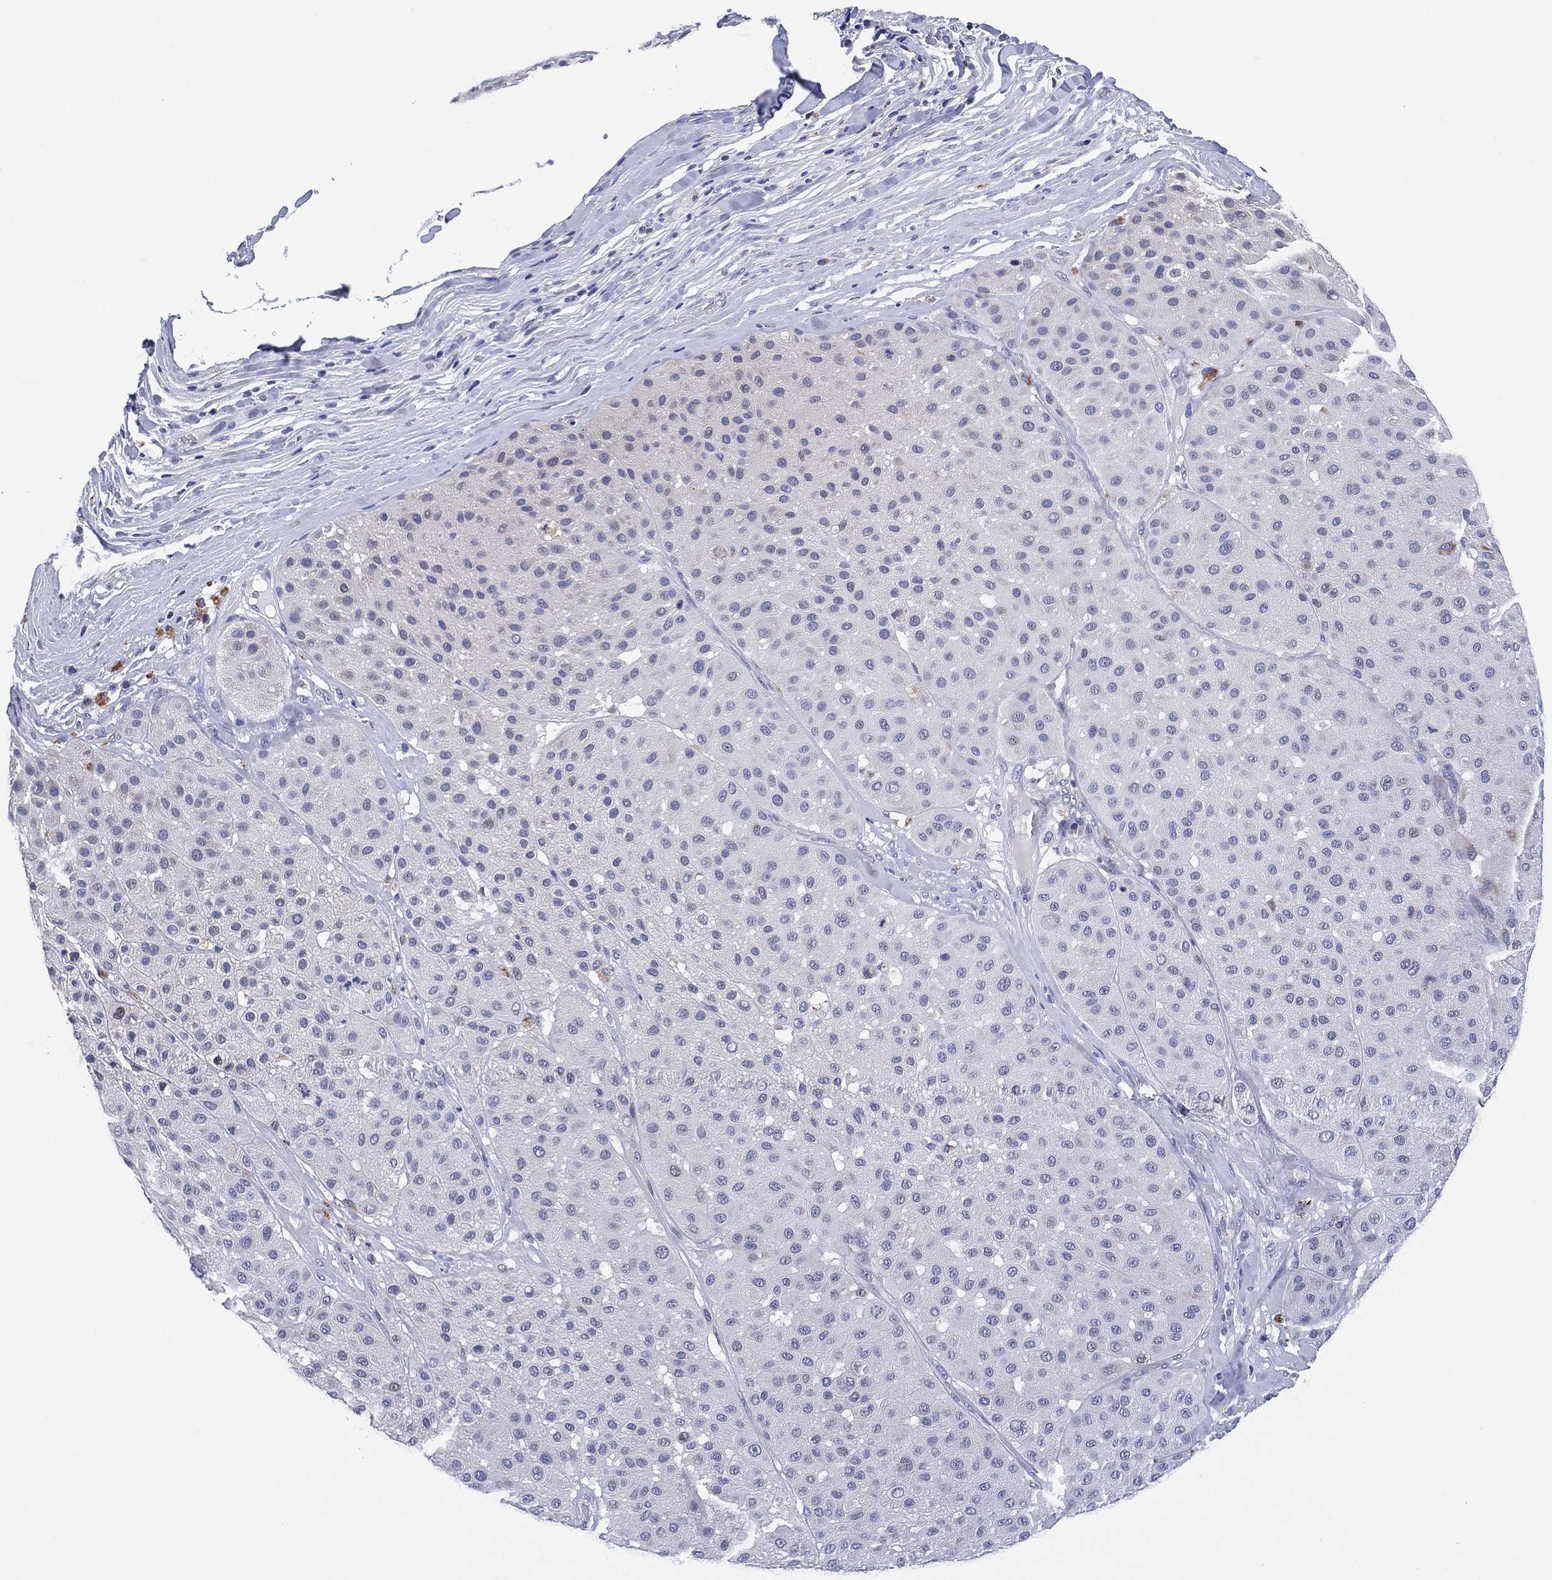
{"staining": {"intensity": "negative", "quantity": "none", "location": "none"}, "tissue": "melanoma", "cell_type": "Tumor cells", "image_type": "cancer", "snomed": [{"axis": "morphology", "description": "Malignant melanoma, Metastatic site"}, {"axis": "topography", "description": "Smooth muscle"}], "caption": "Malignant melanoma (metastatic site) stained for a protein using immunohistochemistry exhibits no expression tumor cells.", "gene": "CLIP3", "patient": {"sex": "male", "age": 41}}